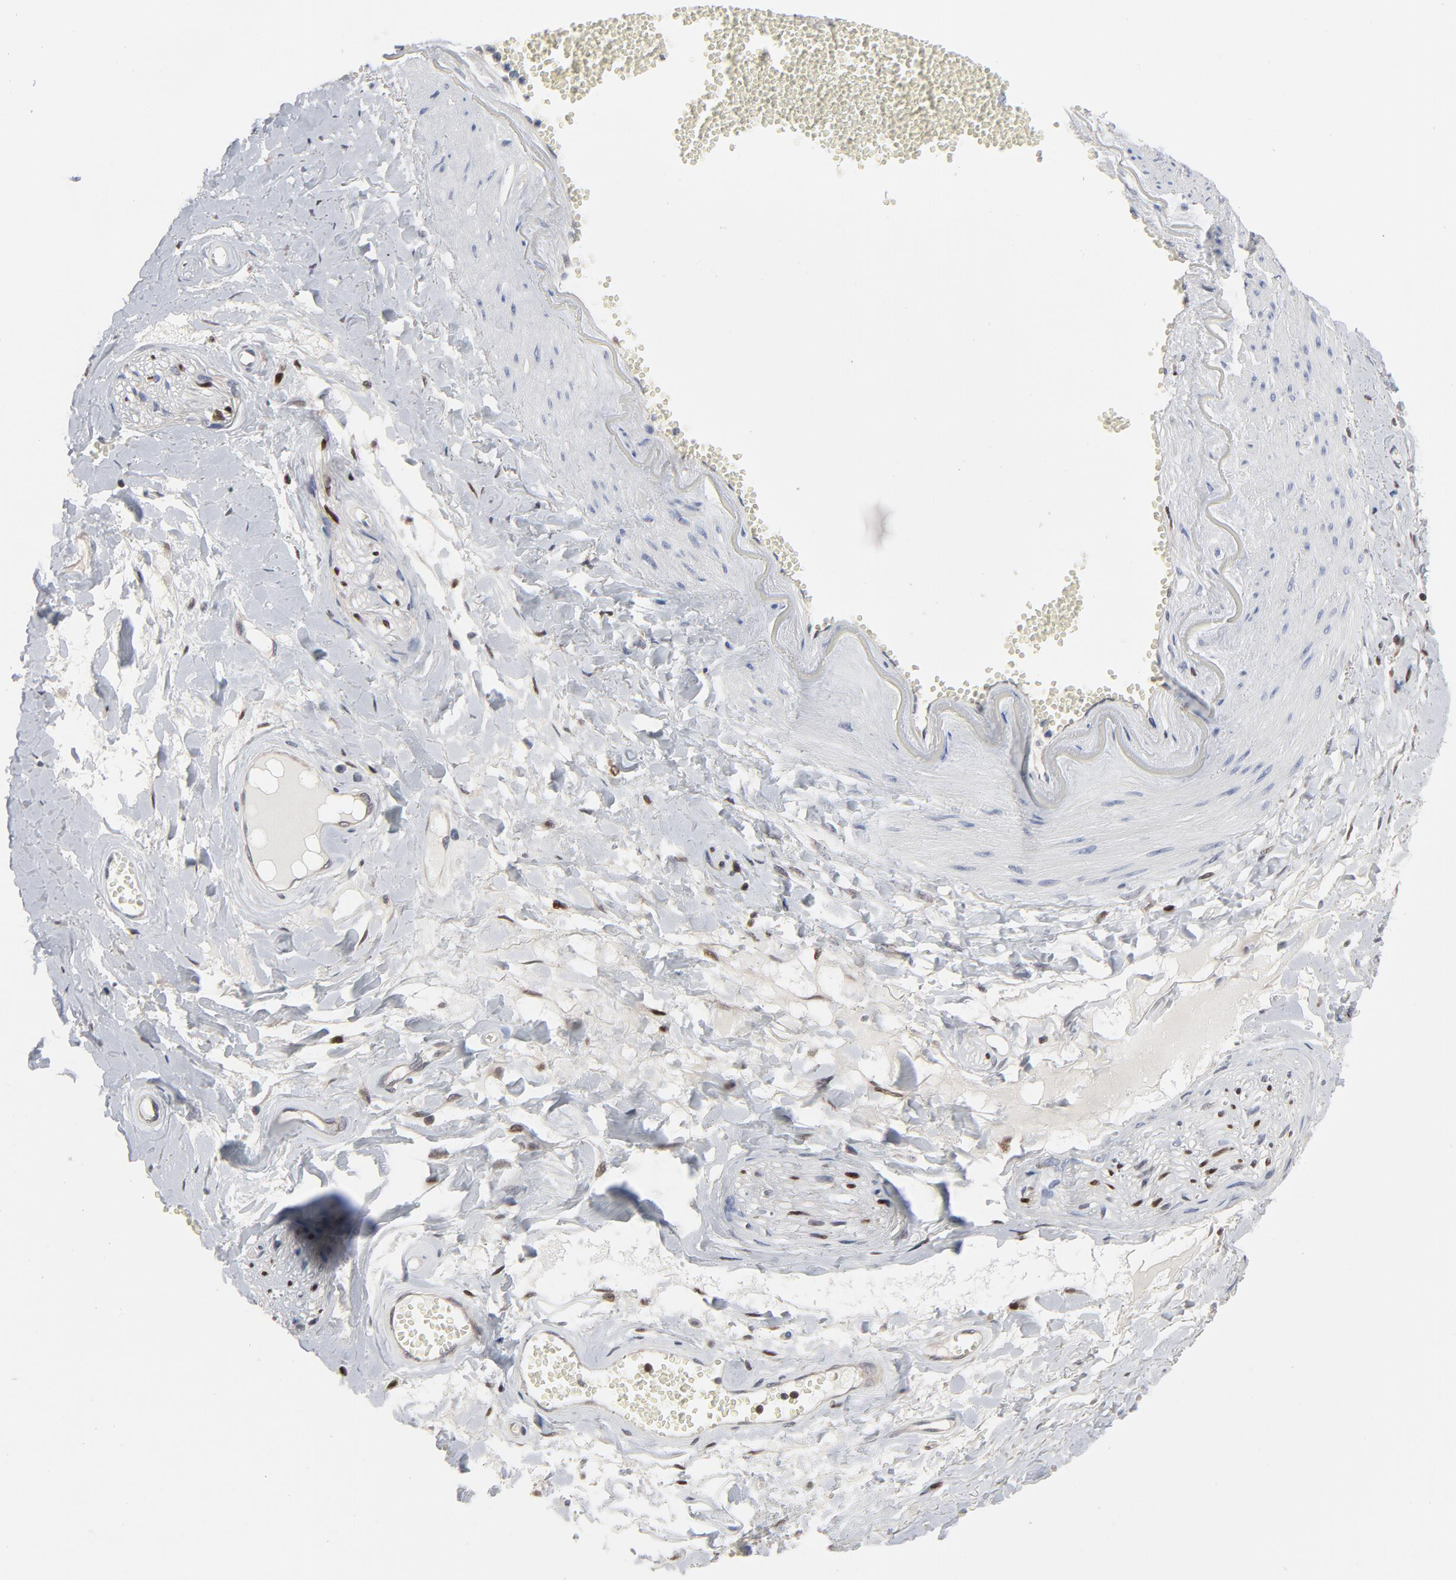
{"staining": {"intensity": "weak", "quantity": "<25%", "location": "cytoplasmic/membranous"}, "tissue": "adipose tissue", "cell_type": "Adipocytes", "image_type": "normal", "snomed": [{"axis": "morphology", "description": "Normal tissue, NOS"}, {"axis": "morphology", "description": "Inflammation, NOS"}, {"axis": "topography", "description": "Salivary gland"}, {"axis": "topography", "description": "Peripheral nerve tissue"}], "caption": "Adipocytes are negative for brown protein staining in unremarkable adipose tissue. The staining was performed using DAB (3,3'-diaminobenzidine) to visualize the protein expression in brown, while the nuclei were stained in blue with hematoxylin (Magnification: 20x).", "gene": "NFKB1", "patient": {"sex": "female", "age": 75}}